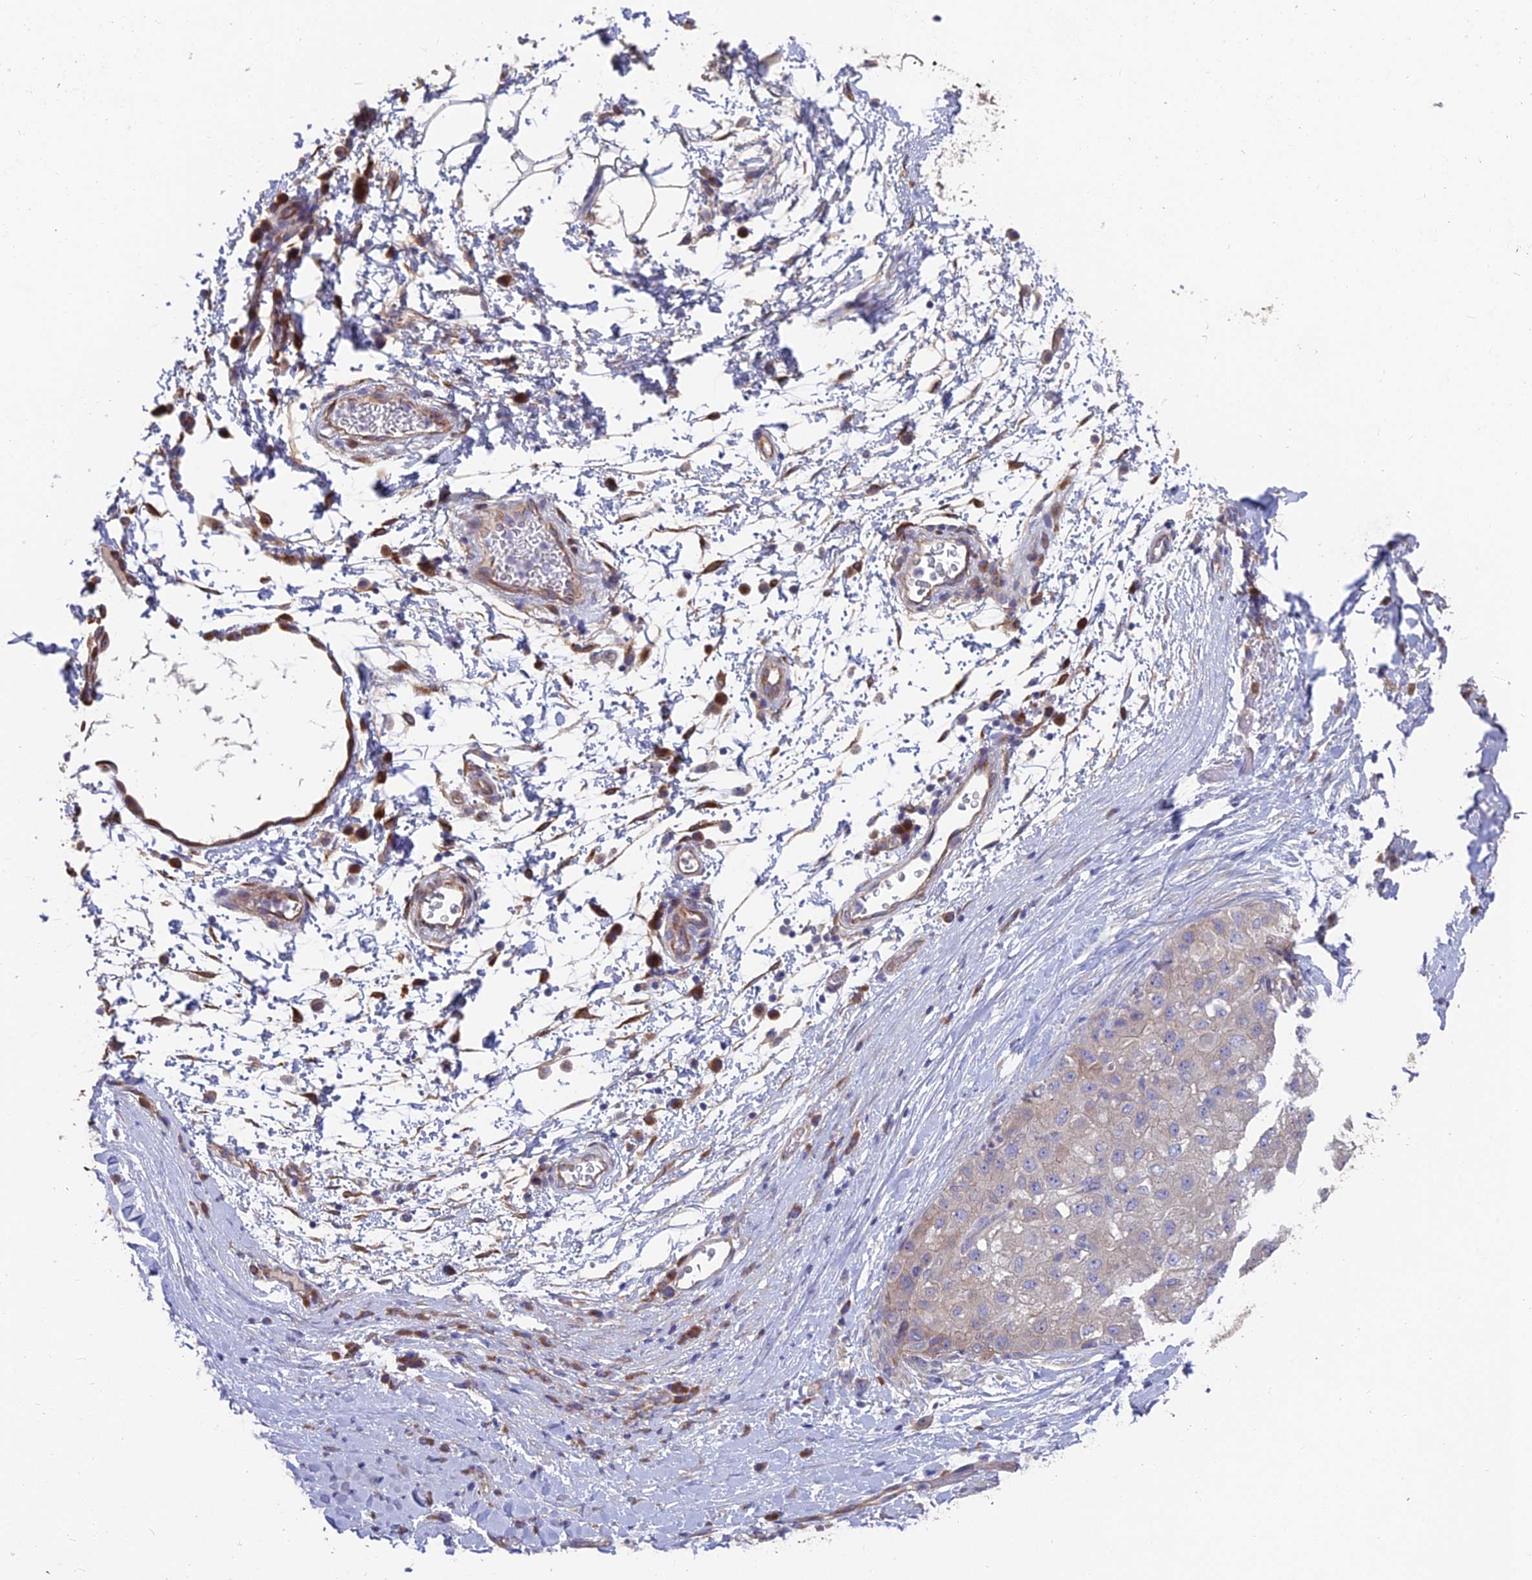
{"staining": {"intensity": "weak", "quantity": "<25%", "location": "cytoplasmic/membranous"}, "tissue": "liver cancer", "cell_type": "Tumor cells", "image_type": "cancer", "snomed": [{"axis": "morphology", "description": "Carcinoma, Hepatocellular, NOS"}, {"axis": "topography", "description": "Liver"}], "caption": "An immunohistochemistry (IHC) micrograph of liver cancer is shown. There is no staining in tumor cells of liver cancer.", "gene": "FAM168B", "patient": {"sex": "male", "age": 80}}